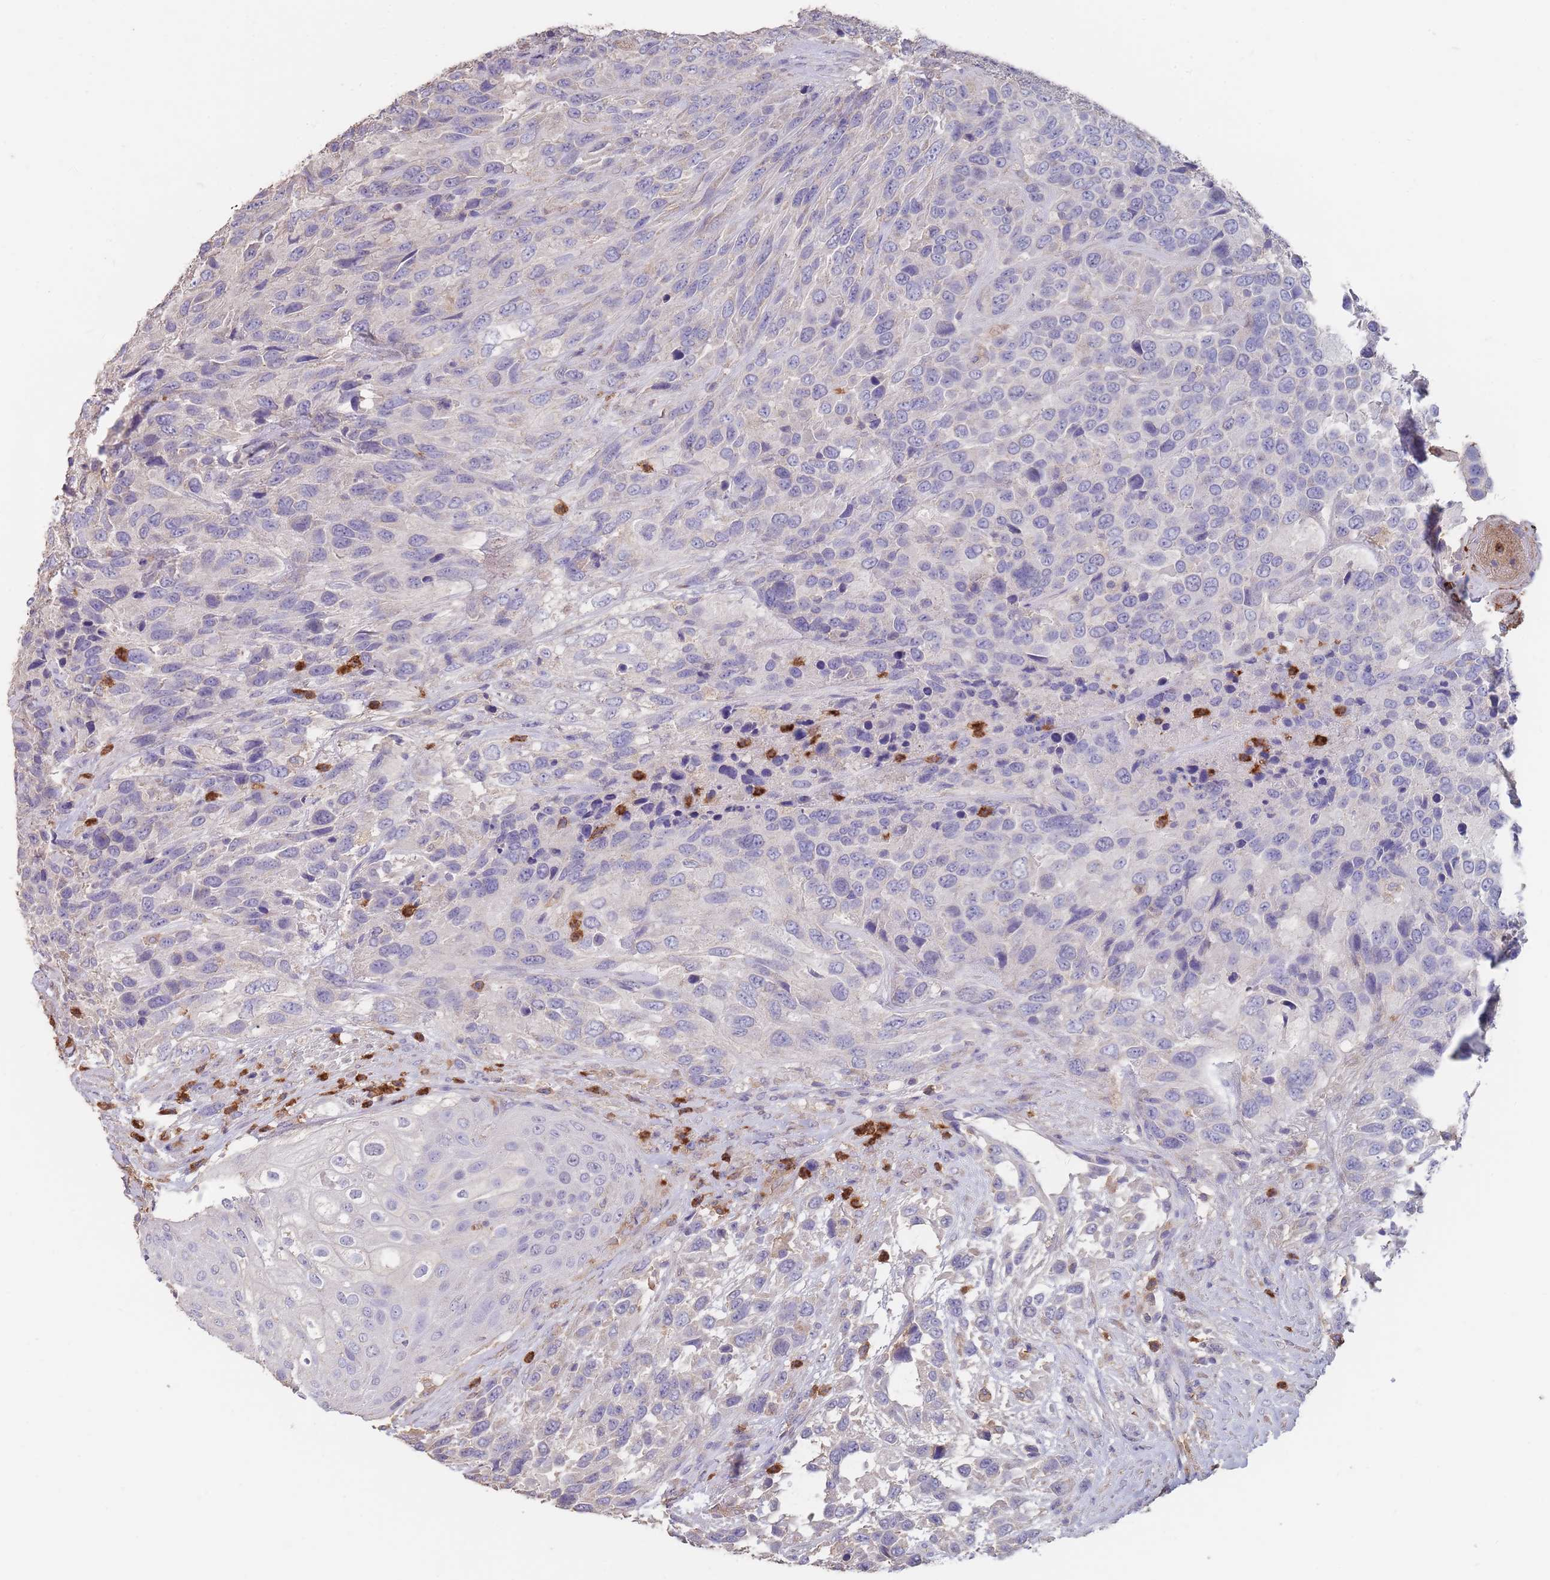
{"staining": {"intensity": "negative", "quantity": "none", "location": "none"}, "tissue": "urothelial cancer", "cell_type": "Tumor cells", "image_type": "cancer", "snomed": [{"axis": "morphology", "description": "Urothelial carcinoma, High grade"}, {"axis": "topography", "description": "Urinary bladder"}], "caption": "Tumor cells are negative for protein expression in human urothelial cancer. Brightfield microscopy of immunohistochemistry (IHC) stained with DAB (brown) and hematoxylin (blue), captured at high magnification.", "gene": "CLEC12A", "patient": {"sex": "female", "age": 70}}